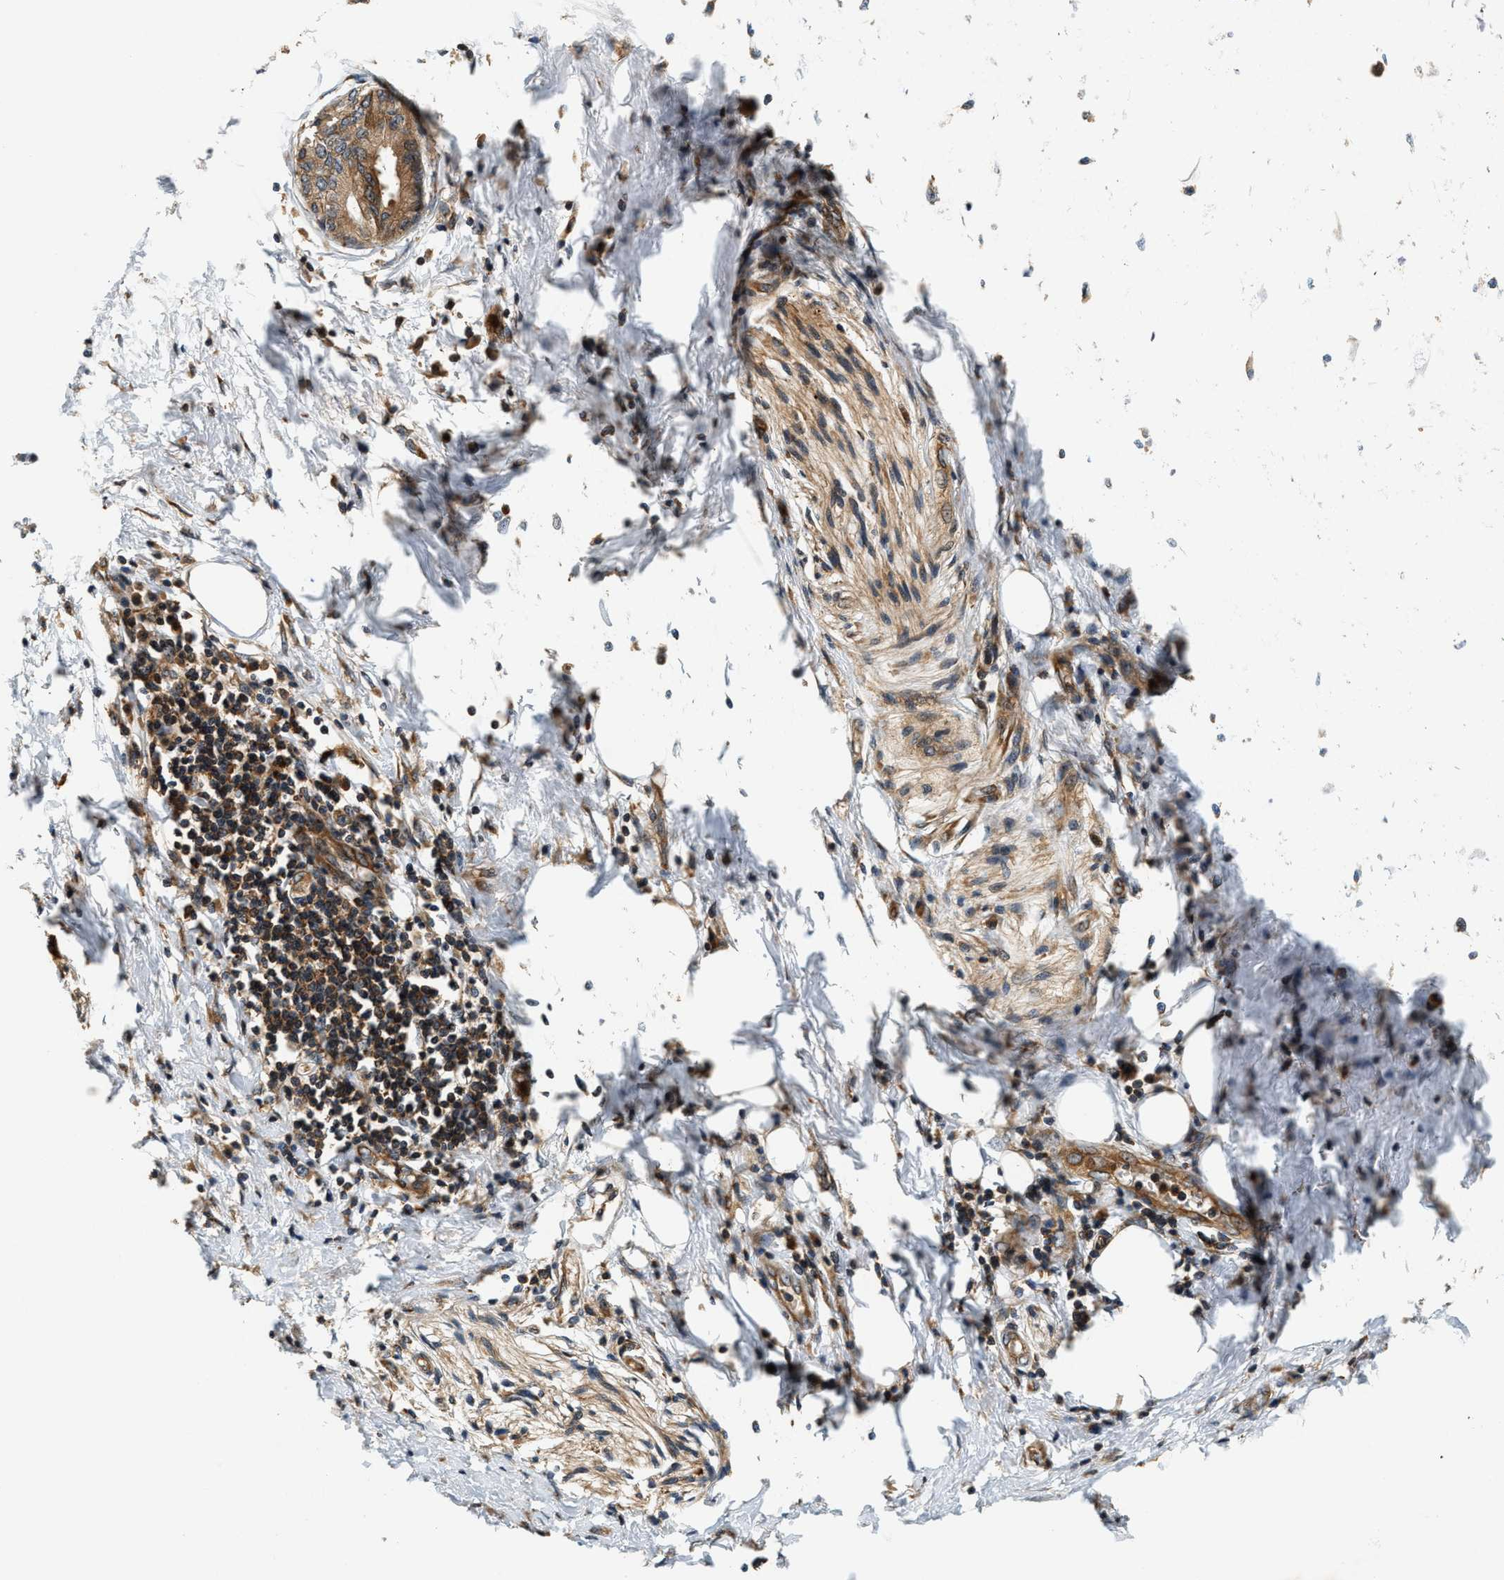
{"staining": {"intensity": "moderate", "quantity": ">75%", "location": "cytoplasmic/membranous"}, "tissue": "pancreatic cancer", "cell_type": "Tumor cells", "image_type": "cancer", "snomed": [{"axis": "morphology", "description": "Normal tissue, NOS"}, {"axis": "morphology", "description": "Adenocarcinoma, NOS"}, {"axis": "topography", "description": "Pancreas"}, {"axis": "topography", "description": "Duodenum"}], "caption": "Immunohistochemical staining of human pancreatic cancer shows medium levels of moderate cytoplasmic/membranous protein positivity in about >75% of tumor cells.", "gene": "SAMD9", "patient": {"sex": "female", "age": 60}}